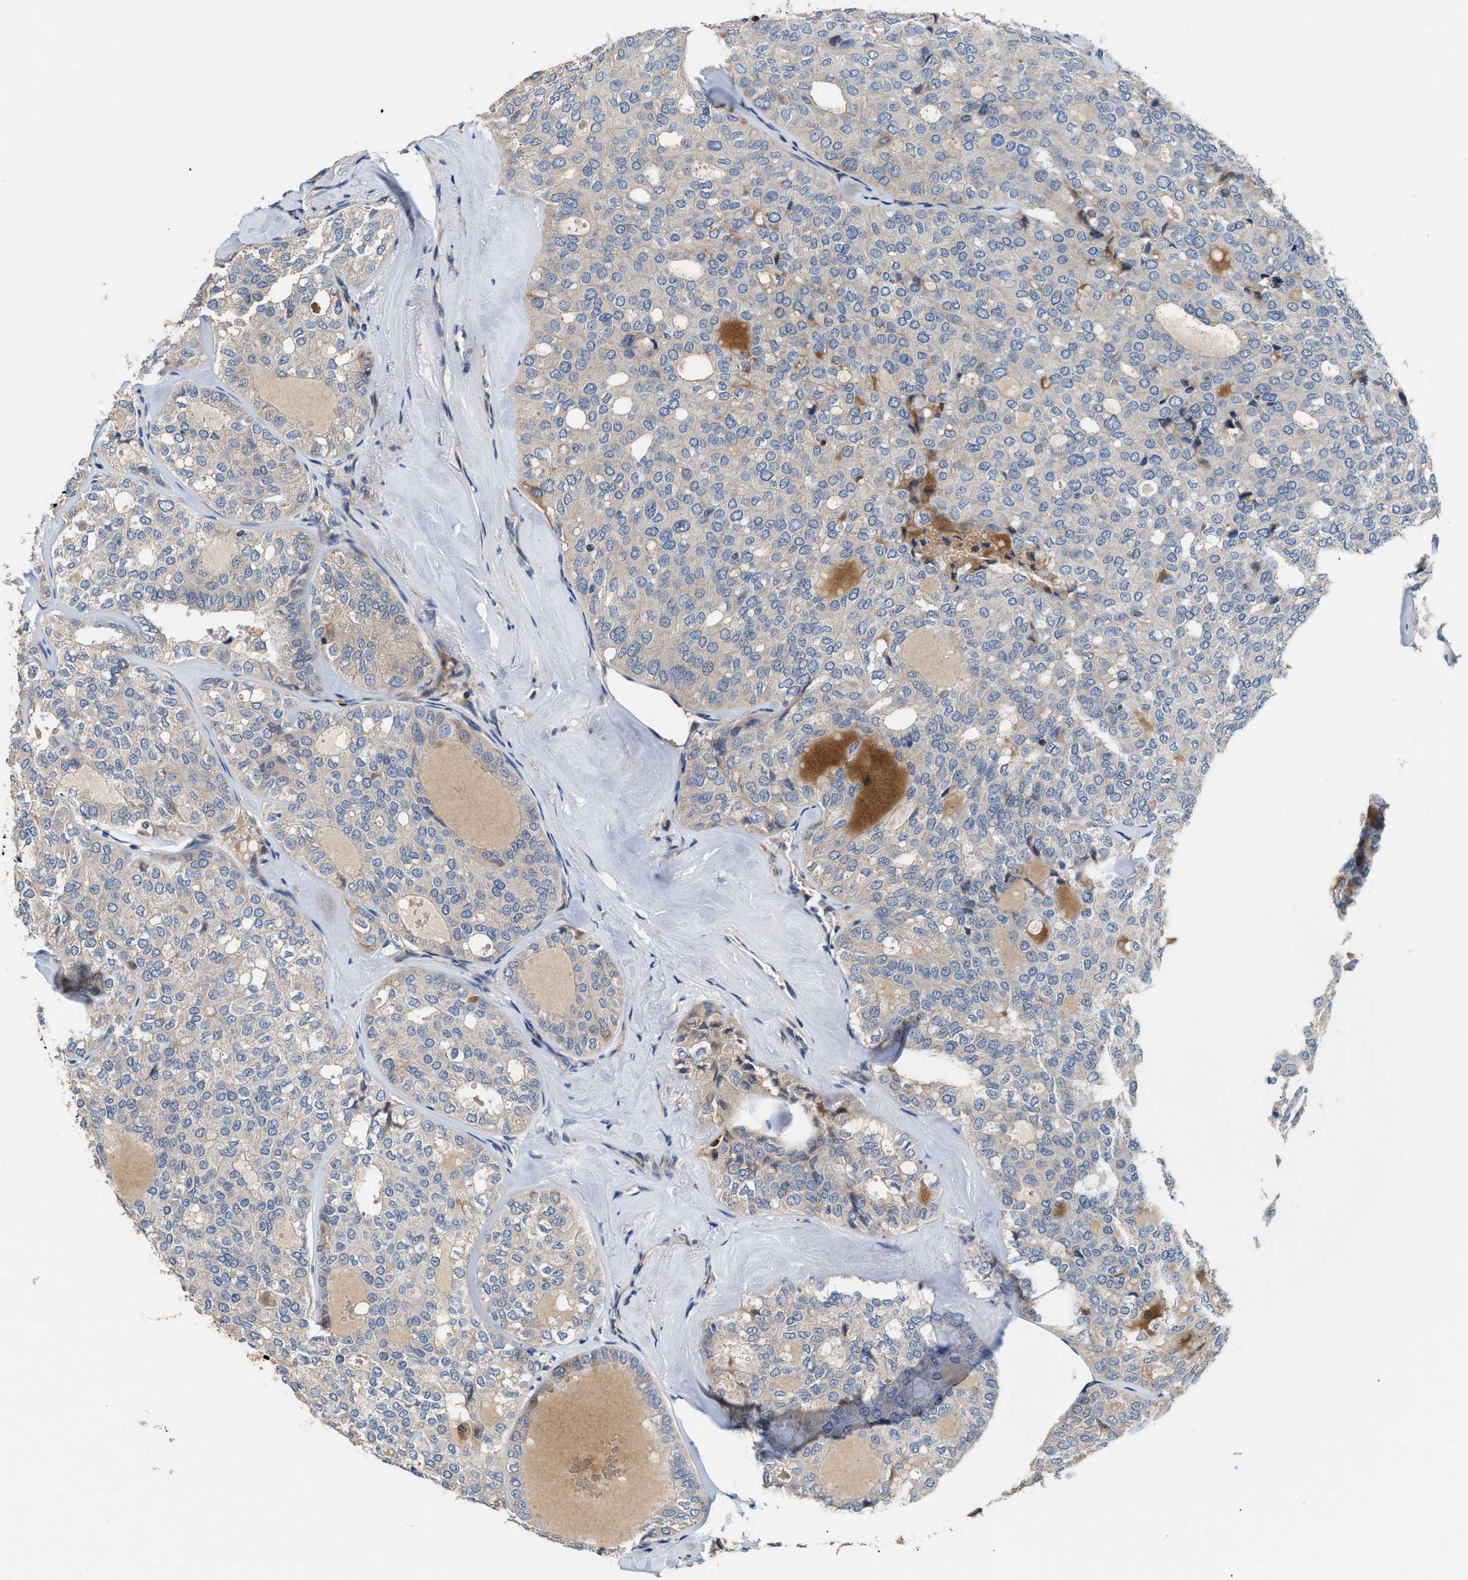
{"staining": {"intensity": "negative", "quantity": "none", "location": "none"}, "tissue": "thyroid cancer", "cell_type": "Tumor cells", "image_type": "cancer", "snomed": [{"axis": "morphology", "description": "Follicular adenoma carcinoma, NOS"}, {"axis": "topography", "description": "Thyroid gland"}], "caption": "This is an immunohistochemistry (IHC) micrograph of human thyroid cancer. There is no positivity in tumor cells.", "gene": "IL17RC", "patient": {"sex": "male", "age": 75}}